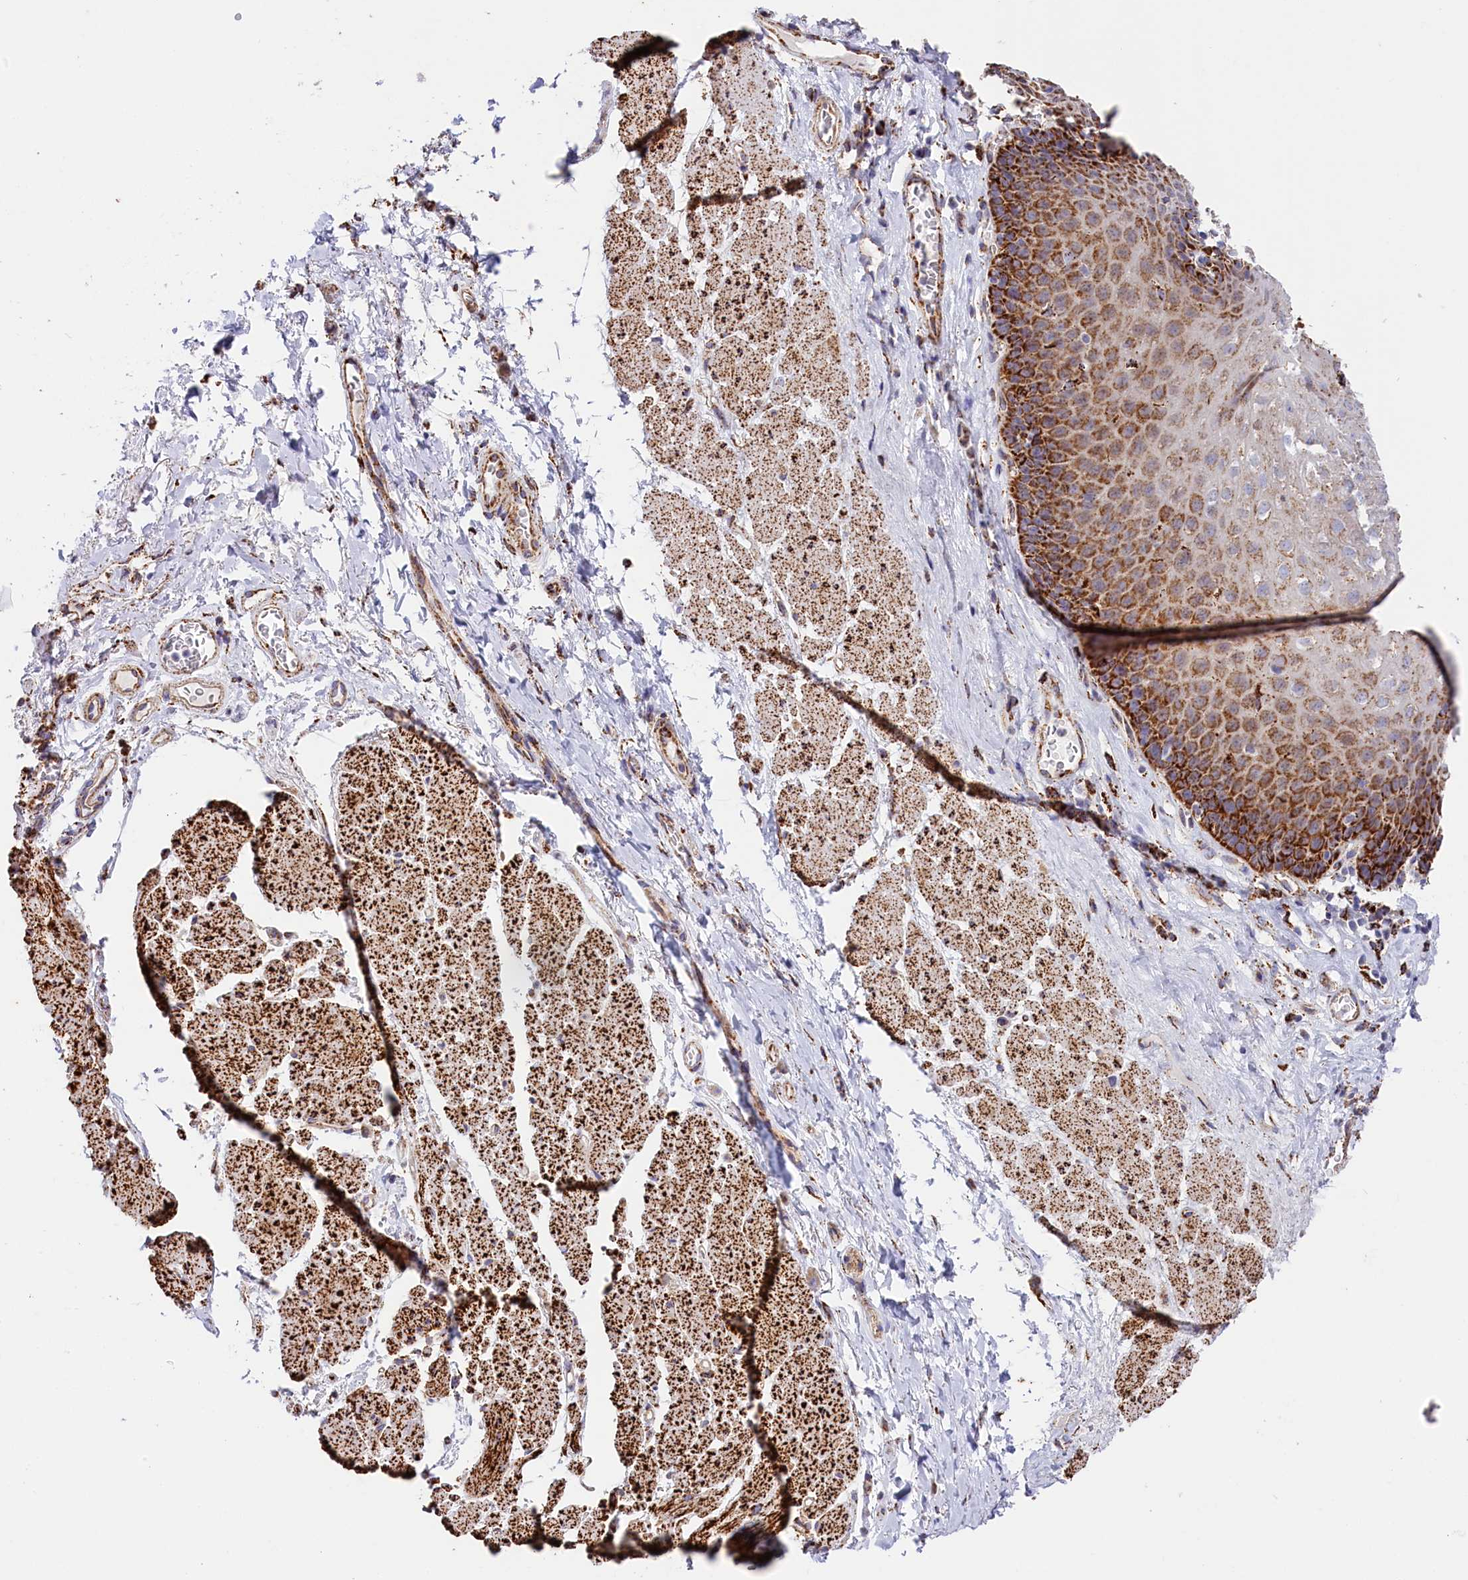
{"staining": {"intensity": "strong", "quantity": ">75%", "location": "cytoplasmic/membranous"}, "tissue": "esophagus", "cell_type": "Squamous epithelial cells", "image_type": "normal", "snomed": [{"axis": "morphology", "description": "Normal tissue, NOS"}, {"axis": "topography", "description": "Esophagus"}], "caption": "High-power microscopy captured an immunohistochemistry (IHC) histopathology image of benign esophagus, revealing strong cytoplasmic/membranous positivity in approximately >75% of squamous epithelial cells.", "gene": "AKTIP", "patient": {"sex": "female", "age": 66}}